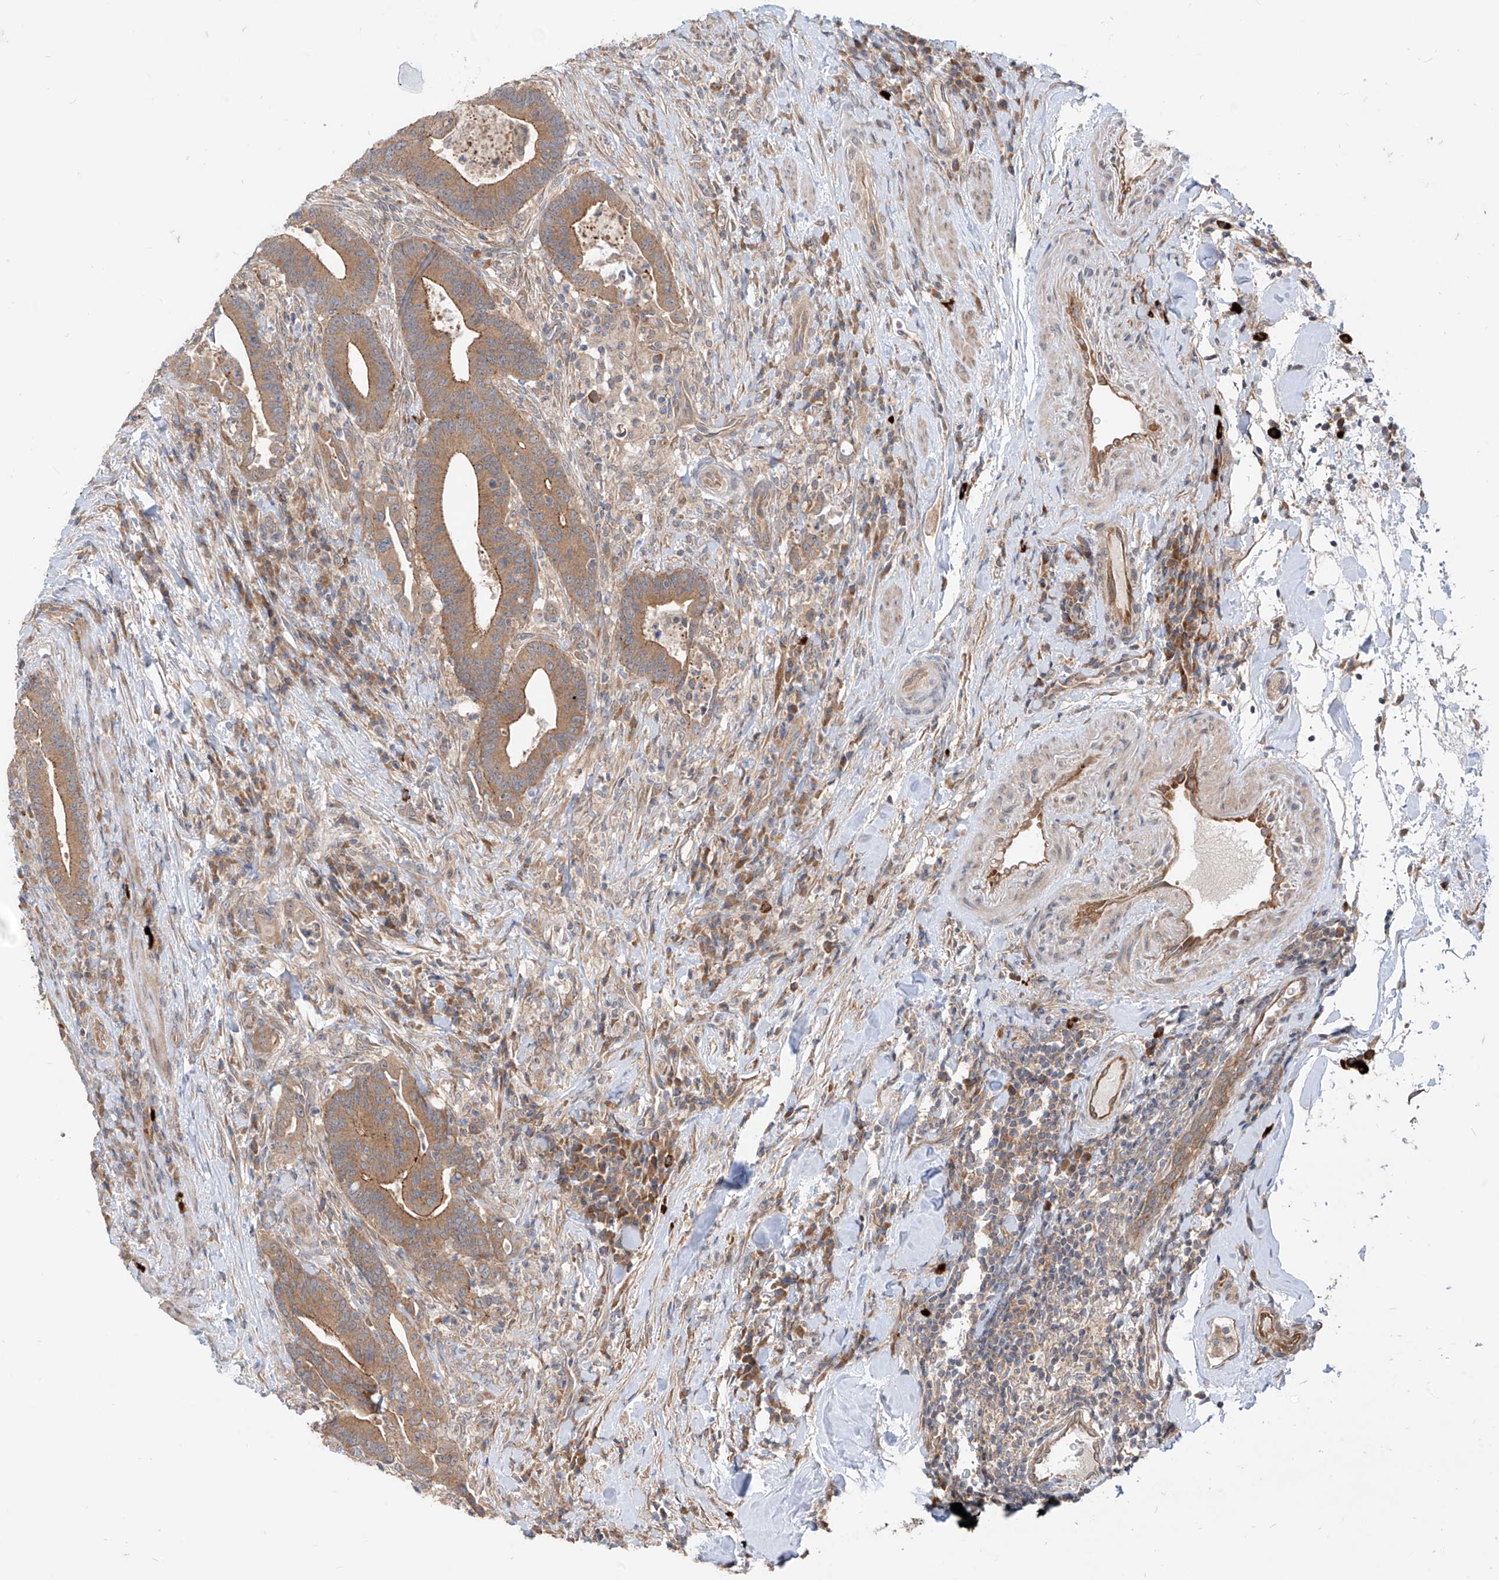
{"staining": {"intensity": "moderate", "quantity": ">75%", "location": "cytoplasmic/membranous"}, "tissue": "colorectal cancer", "cell_type": "Tumor cells", "image_type": "cancer", "snomed": [{"axis": "morphology", "description": "Adenocarcinoma, NOS"}, {"axis": "topography", "description": "Colon"}], "caption": "The micrograph exhibits a brown stain indicating the presence of a protein in the cytoplasmic/membranous of tumor cells in colorectal cancer. The staining was performed using DAB (3,3'-diaminobenzidine) to visualize the protein expression in brown, while the nuclei were stained in blue with hematoxylin (Magnification: 20x).", "gene": "MTUS2", "patient": {"sex": "female", "age": 66}}